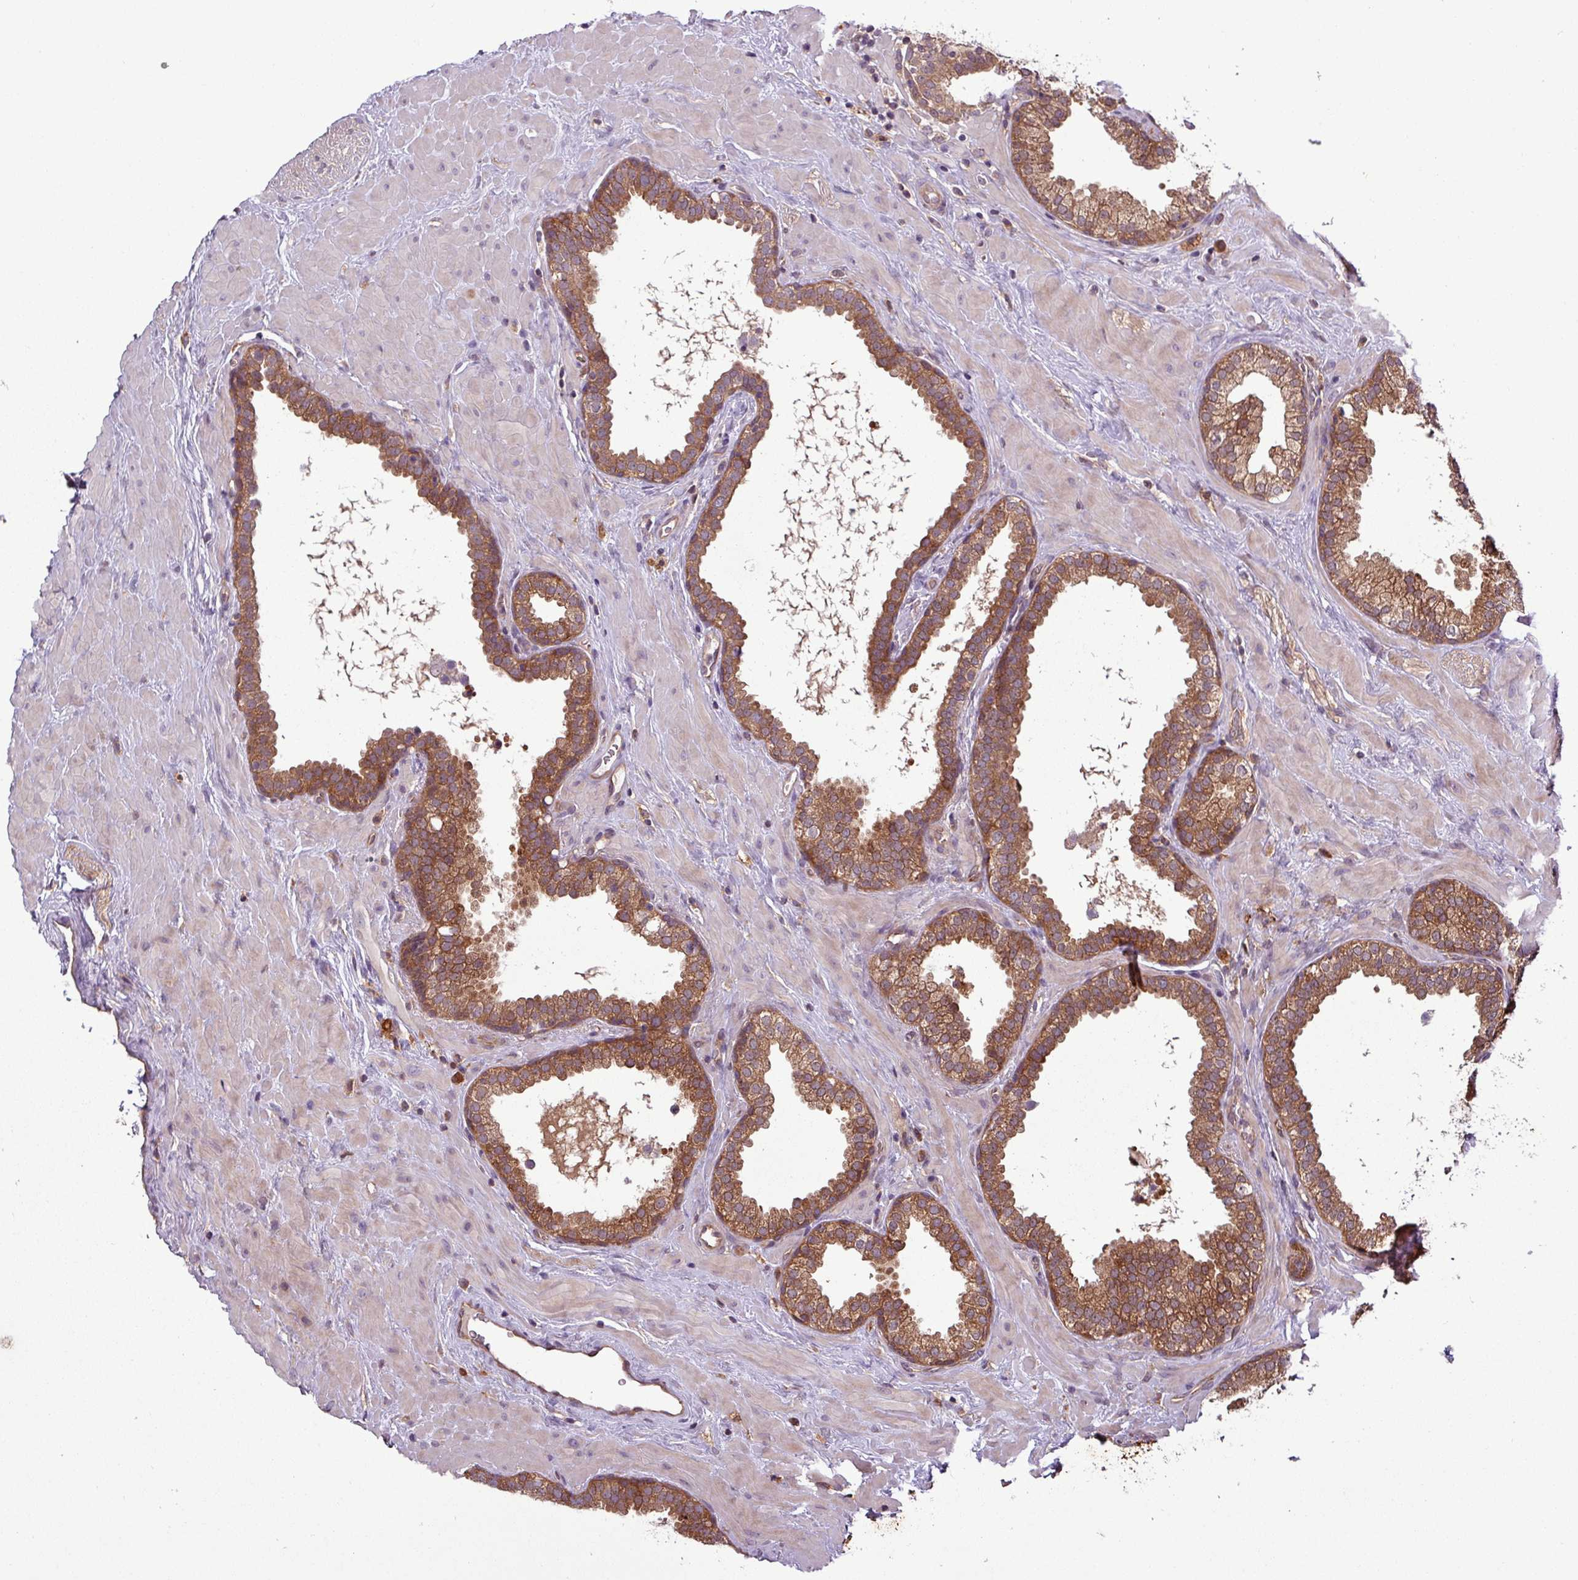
{"staining": {"intensity": "strong", "quantity": ">75%", "location": "cytoplasmic/membranous"}, "tissue": "prostate", "cell_type": "Glandular cells", "image_type": "normal", "snomed": [{"axis": "morphology", "description": "Normal tissue, NOS"}, {"axis": "topography", "description": "Prostate"}], "caption": "Human prostate stained with a brown dye reveals strong cytoplasmic/membranous positive positivity in approximately >75% of glandular cells.", "gene": "SIRPB2", "patient": {"sex": "male", "age": 51}}